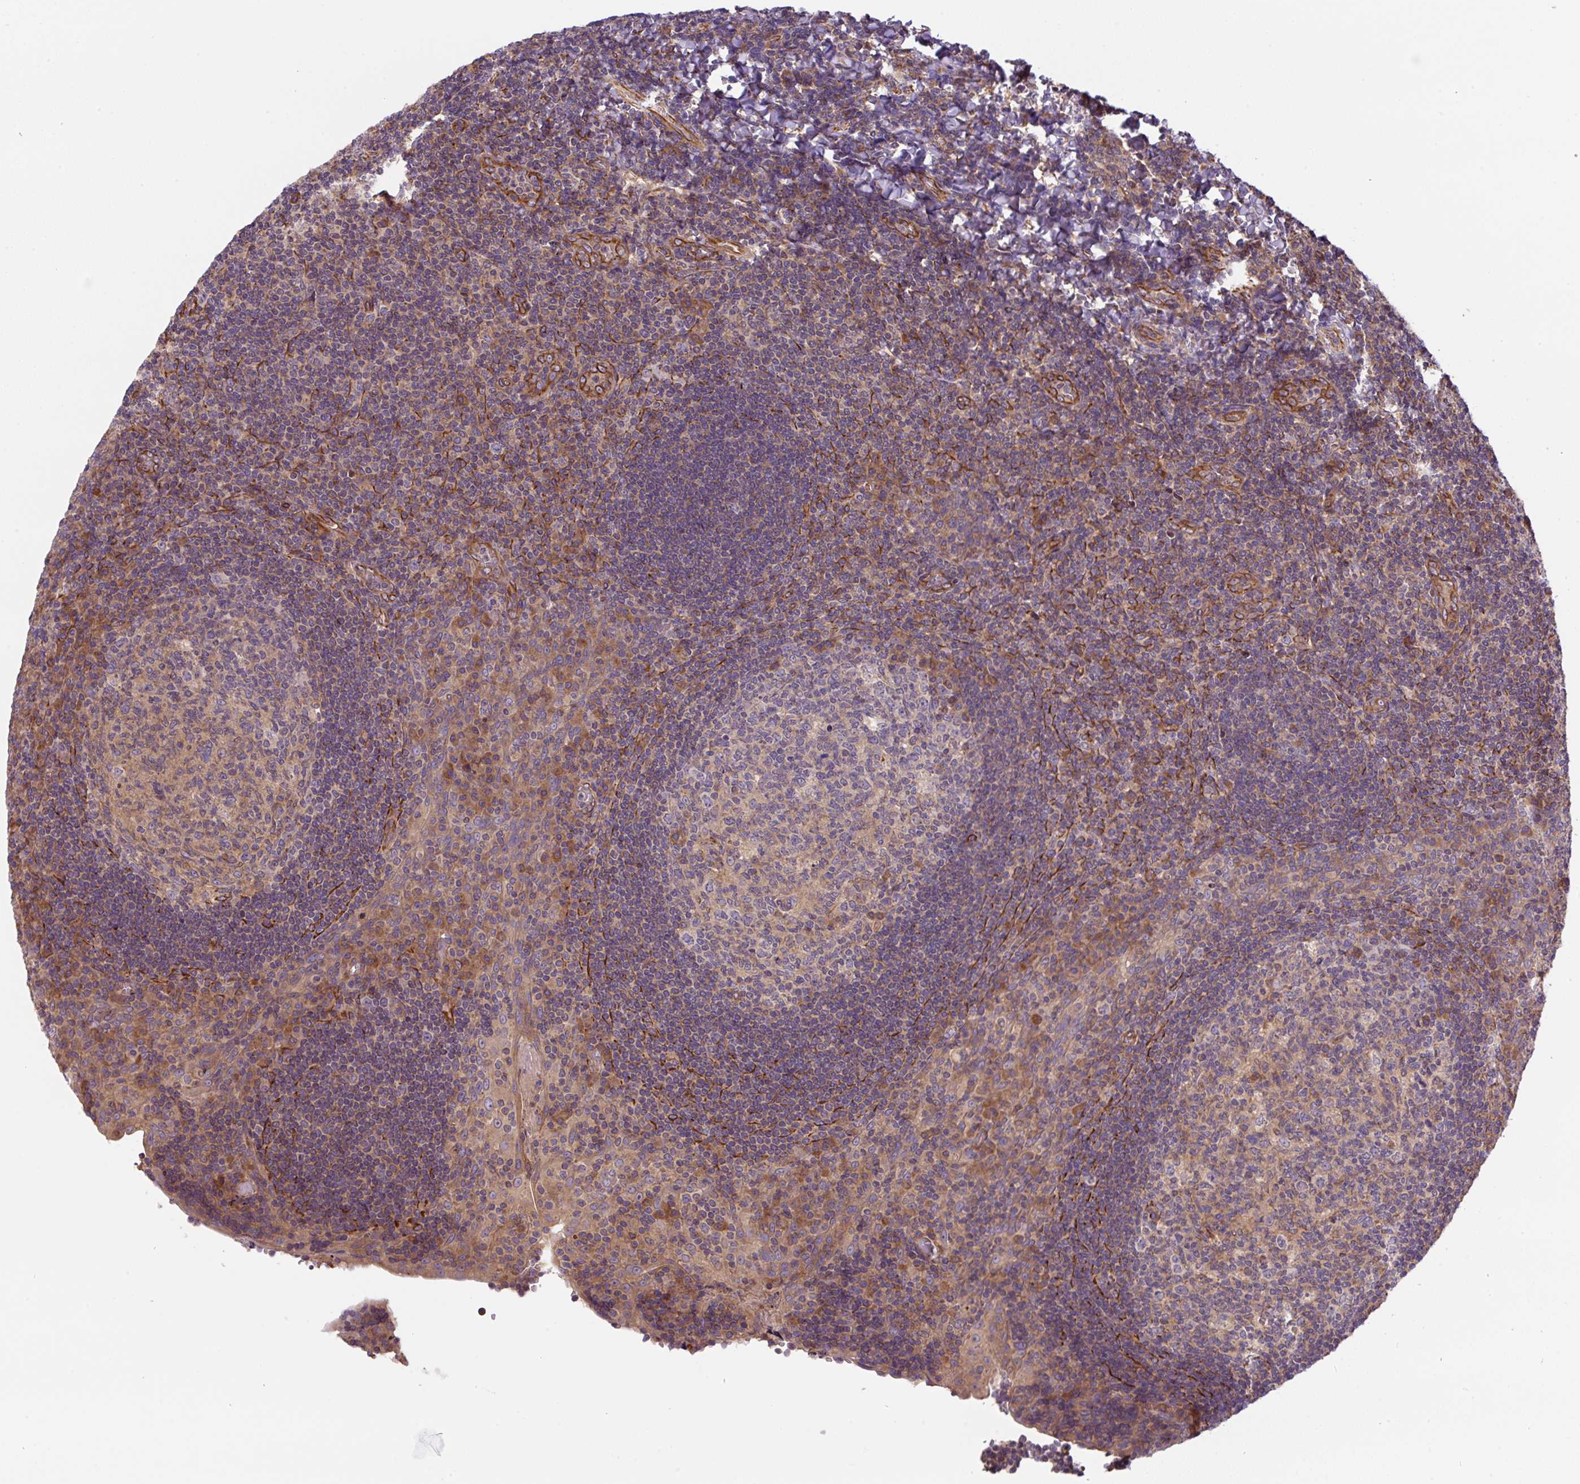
{"staining": {"intensity": "weak", "quantity": "25%-75%", "location": "cytoplasmic/membranous"}, "tissue": "tonsil", "cell_type": "Germinal center cells", "image_type": "normal", "snomed": [{"axis": "morphology", "description": "Normal tissue, NOS"}, {"axis": "topography", "description": "Tonsil"}], "caption": "Protein positivity by IHC exhibits weak cytoplasmic/membranous staining in about 25%-75% of germinal center cells in normal tonsil.", "gene": "APOBEC3D", "patient": {"sex": "male", "age": 17}}